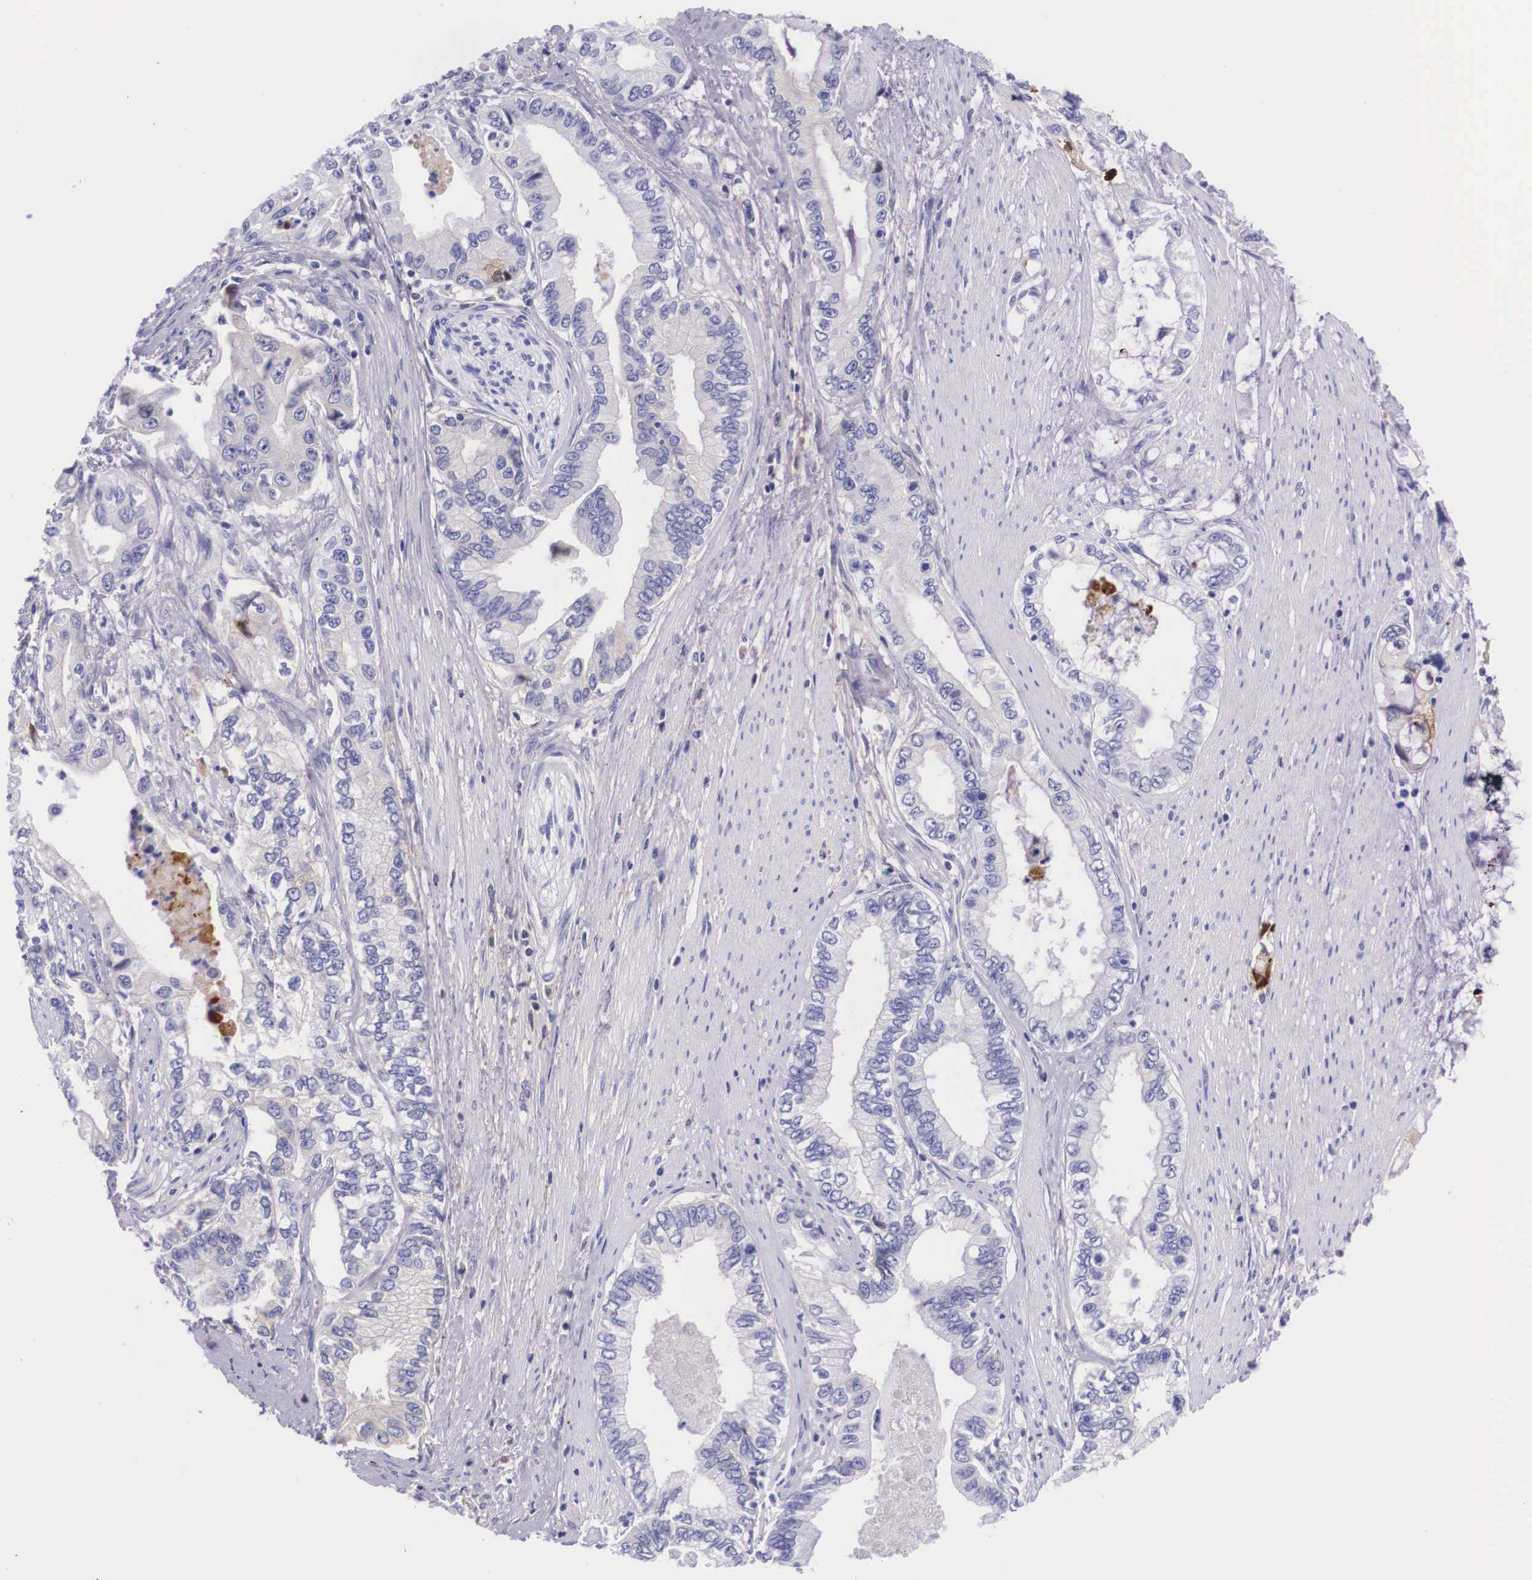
{"staining": {"intensity": "negative", "quantity": "none", "location": "none"}, "tissue": "pancreatic cancer", "cell_type": "Tumor cells", "image_type": "cancer", "snomed": [{"axis": "morphology", "description": "Adenocarcinoma, NOS"}, {"axis": "topography", "description": "Pancreas"}, {"axis": "topography", "description": "Stomach, upper"}], "caption": "IHC histopathology image of pancreatic cancer stained for a protein (brown), which reveals no expression in tumor cells.", "gene": "PLG", "patient": {"sex": "male", "age": 77}}